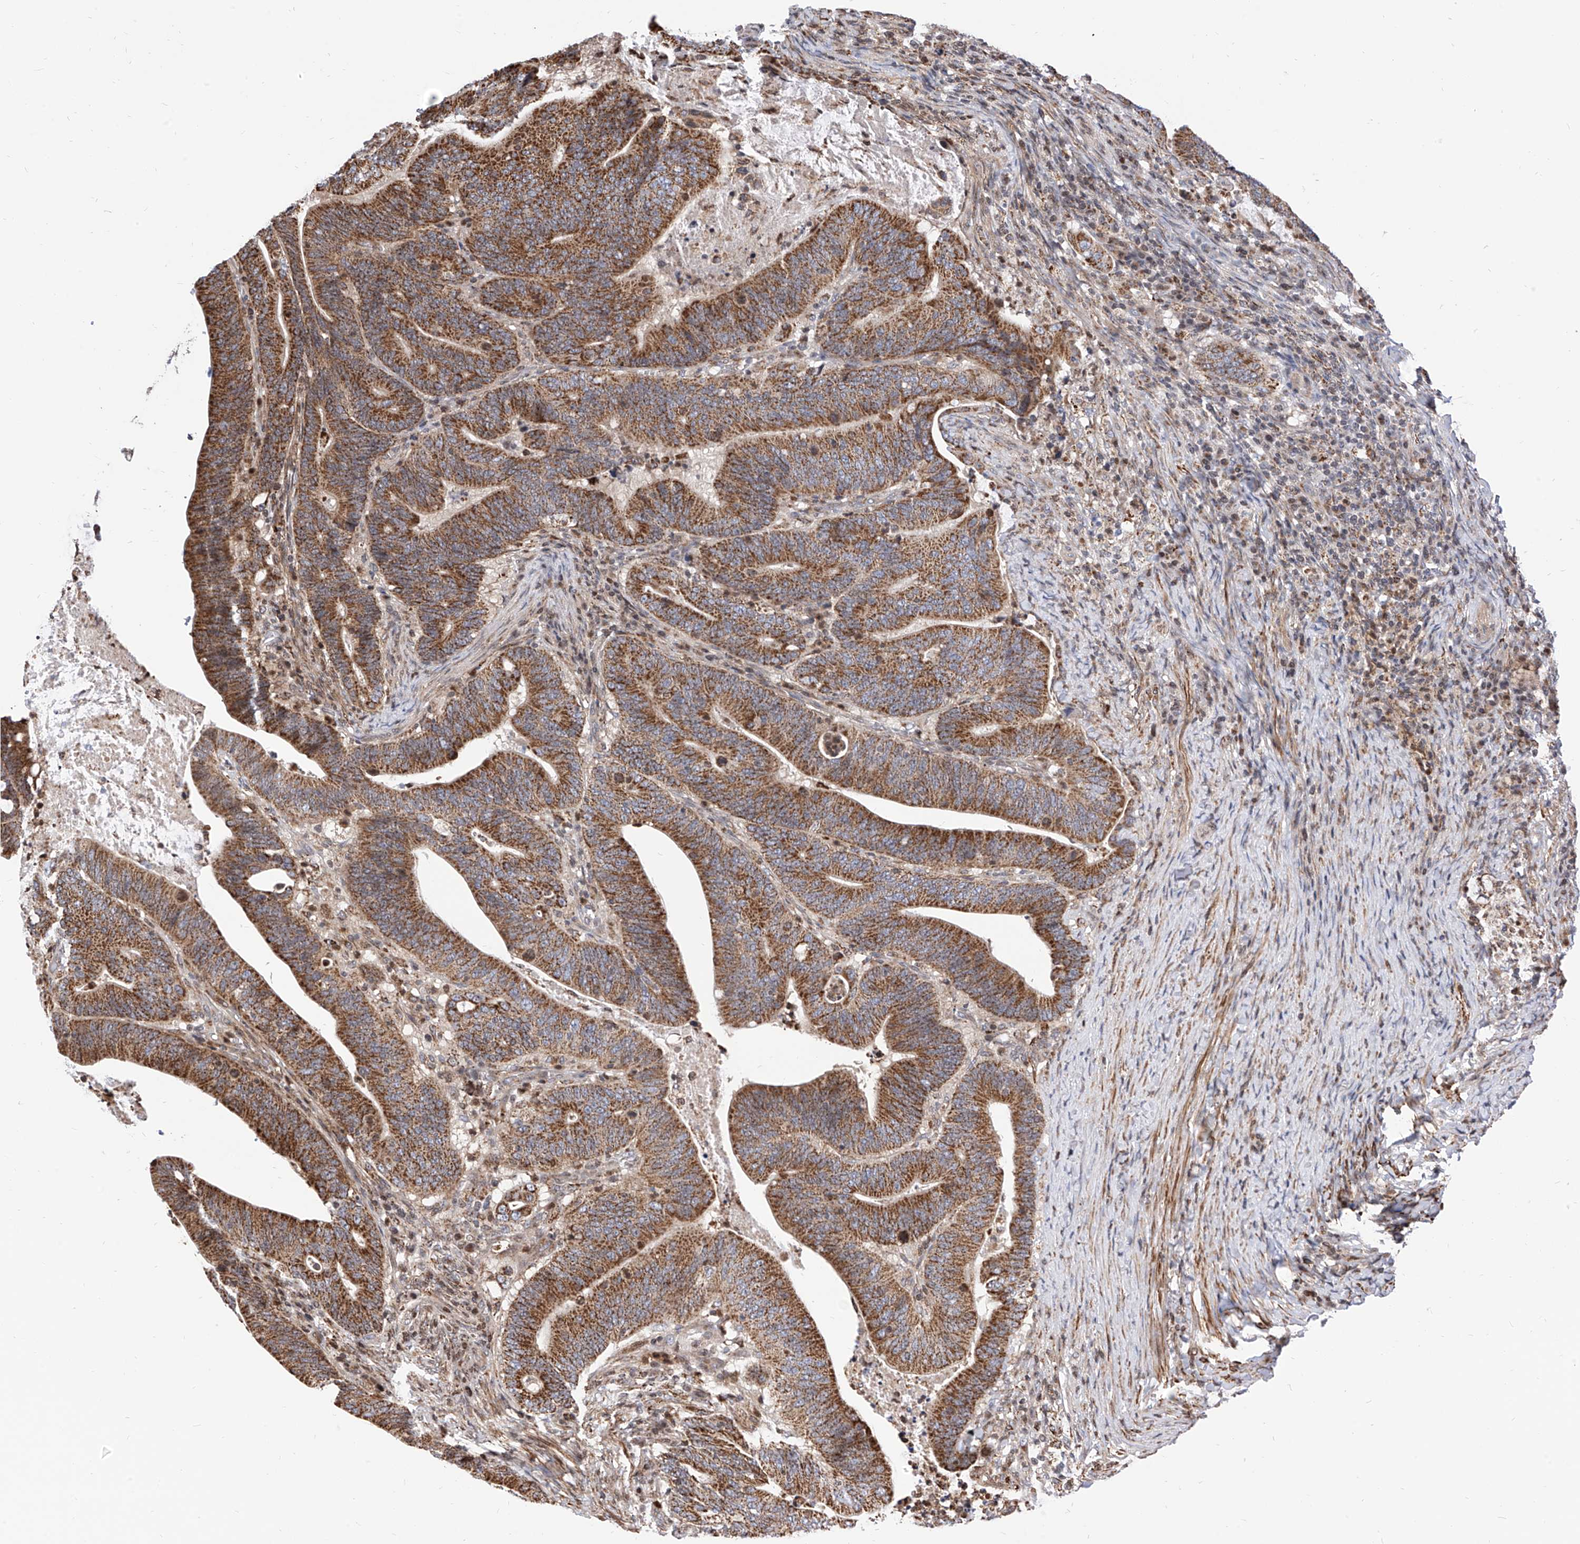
{"staining": {"intensity": "moderate", "quantity": ">75%", "location": "cytoplasmic/membranous"}, "tissue": "colorectal cancer", "cell_type": "Tumor cells", "image_type": "cancer", "snomed": [{"axis": "morphology", "description": "Adenocarcinoma, NOS"}, {"axis": "topography", "description": "Colon"}], "caption": "This is a photomicrograph of immunohistochemistry staining of adenocarcinoma (colorectal), which shows moderate expression in the cytoplasmic/membranous of tumor cells.", "gene": "TTLL8", "patient": {"sex": "female", "age": 66}}